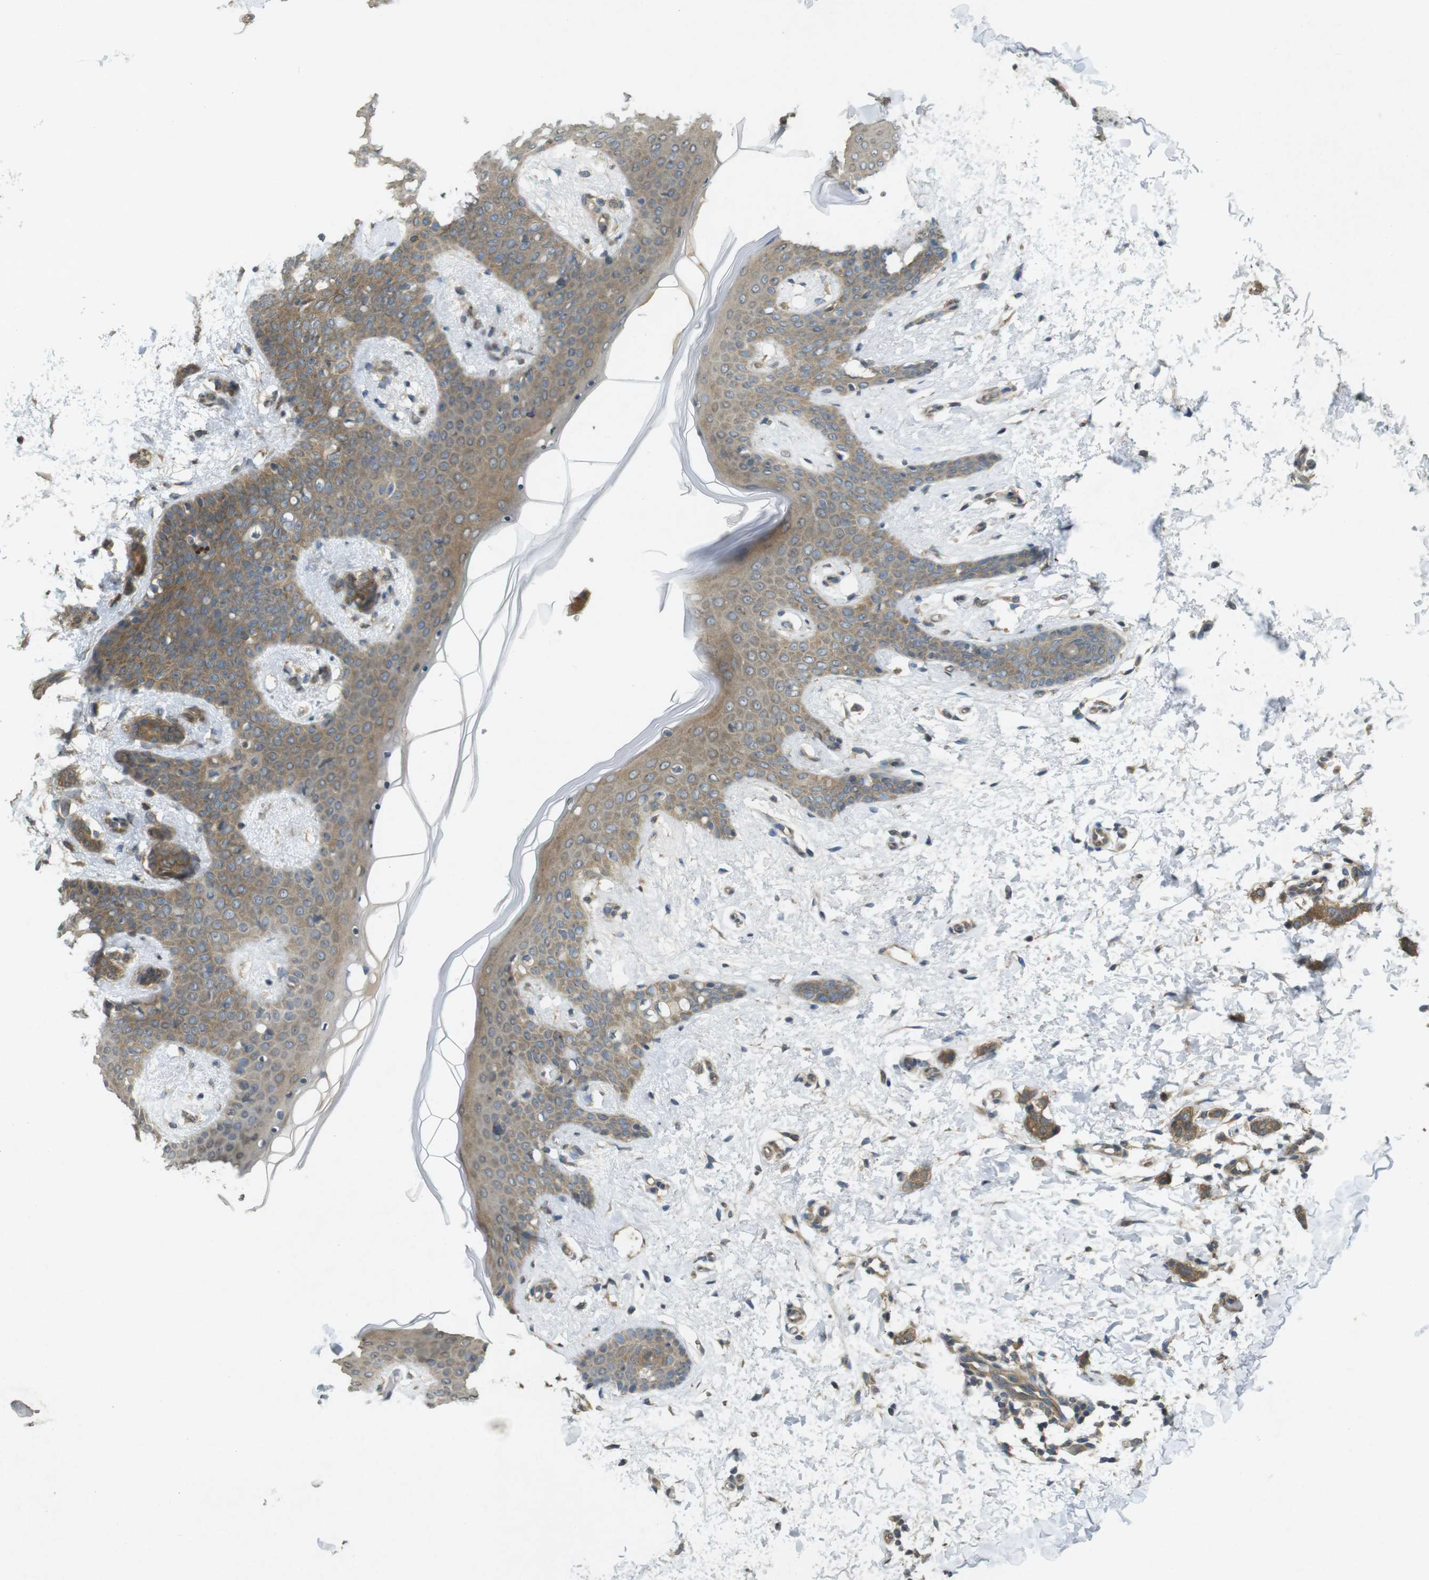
{"staining": {"intensity": "moderate", "quantity": ">75%", "location": "cytoplasmic/membranous"}, "tissue": "breast cancer", "cell_type": "Tumor cells", "image_type": "cancer", "snomed": [{"axis": "morphology", "description": "Lobular carcinoma"}, {"axis": "topography", "description": "Skin"}, {"axis": "topography", "description": "Breast"}], "caption": "Moderate cytoplasmic/membranous expression is seen in about >75% of tumor cells in breast lobular carcinoma. The protein of interest is stained brown, and the nuclei are stained in blue (DAB IHC with brightfield microscopy, high magnification).", "gene": "KIF5B", "patient": {"sex": "female", "age": 46}}